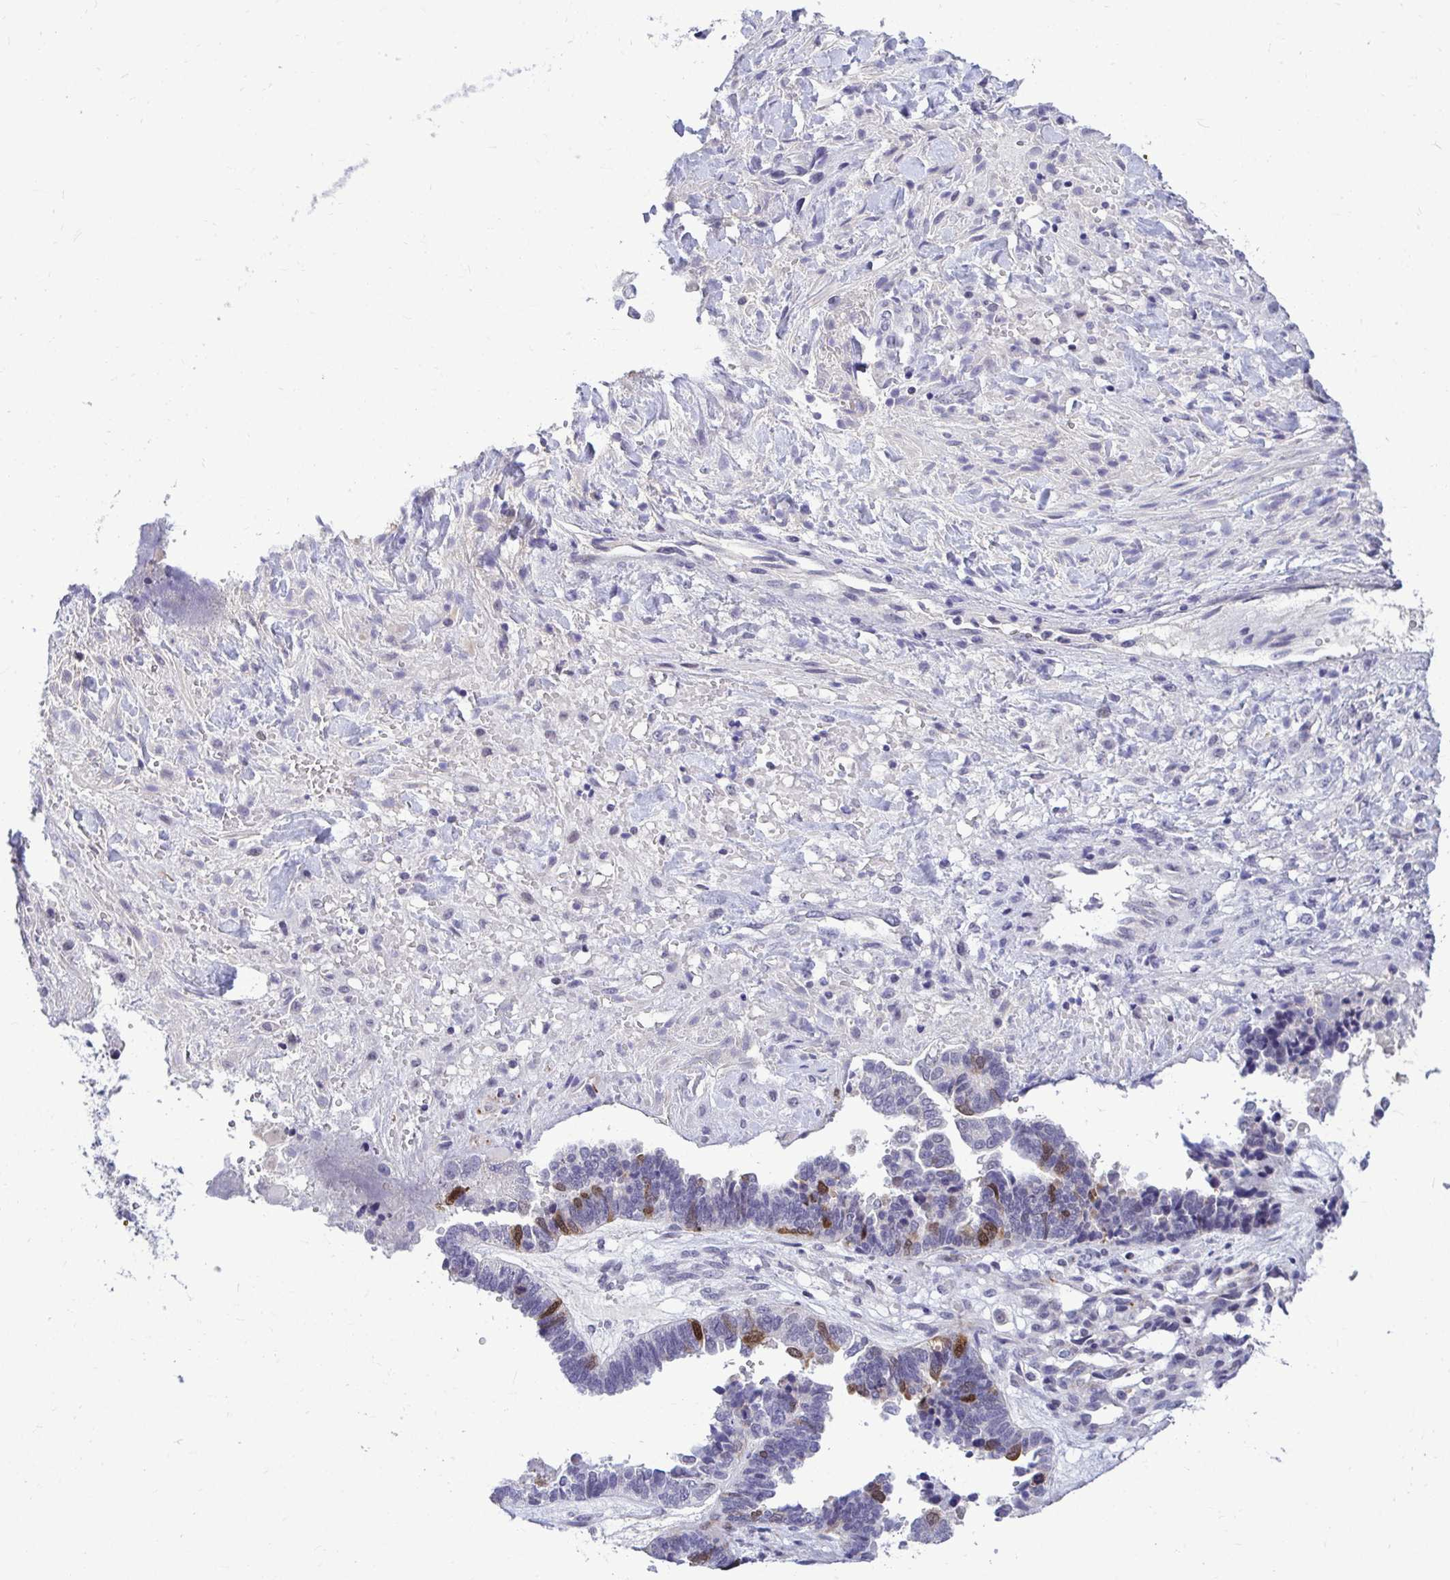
{"staining": {"intensity": "moderate", "quantity": "<25%", "location": "nuclear"}, "tissue": "ovarian cancer", "cell_type": "Tumor cells", "image_type": "cancer", "snomed": [{"axis": "morphology", "description": "Cystadenocarcinoma, serous, NOS"}, {"axis": "topography", "description": "Ovary"}], "caption": "The photomicrograph exhibits immunohistochemical staining of ovarian cancer. There is moderate nuclear staining is seen in about <25% of tumor cells. The staining is performed using DAB (3,3'-diaminobenzidine) brown chromogen to label protein expression. The nuclei are counter-stained blue using hematoxylin.", "gene": "CDC20", "patient": {"sex": "female", "age": 51}}